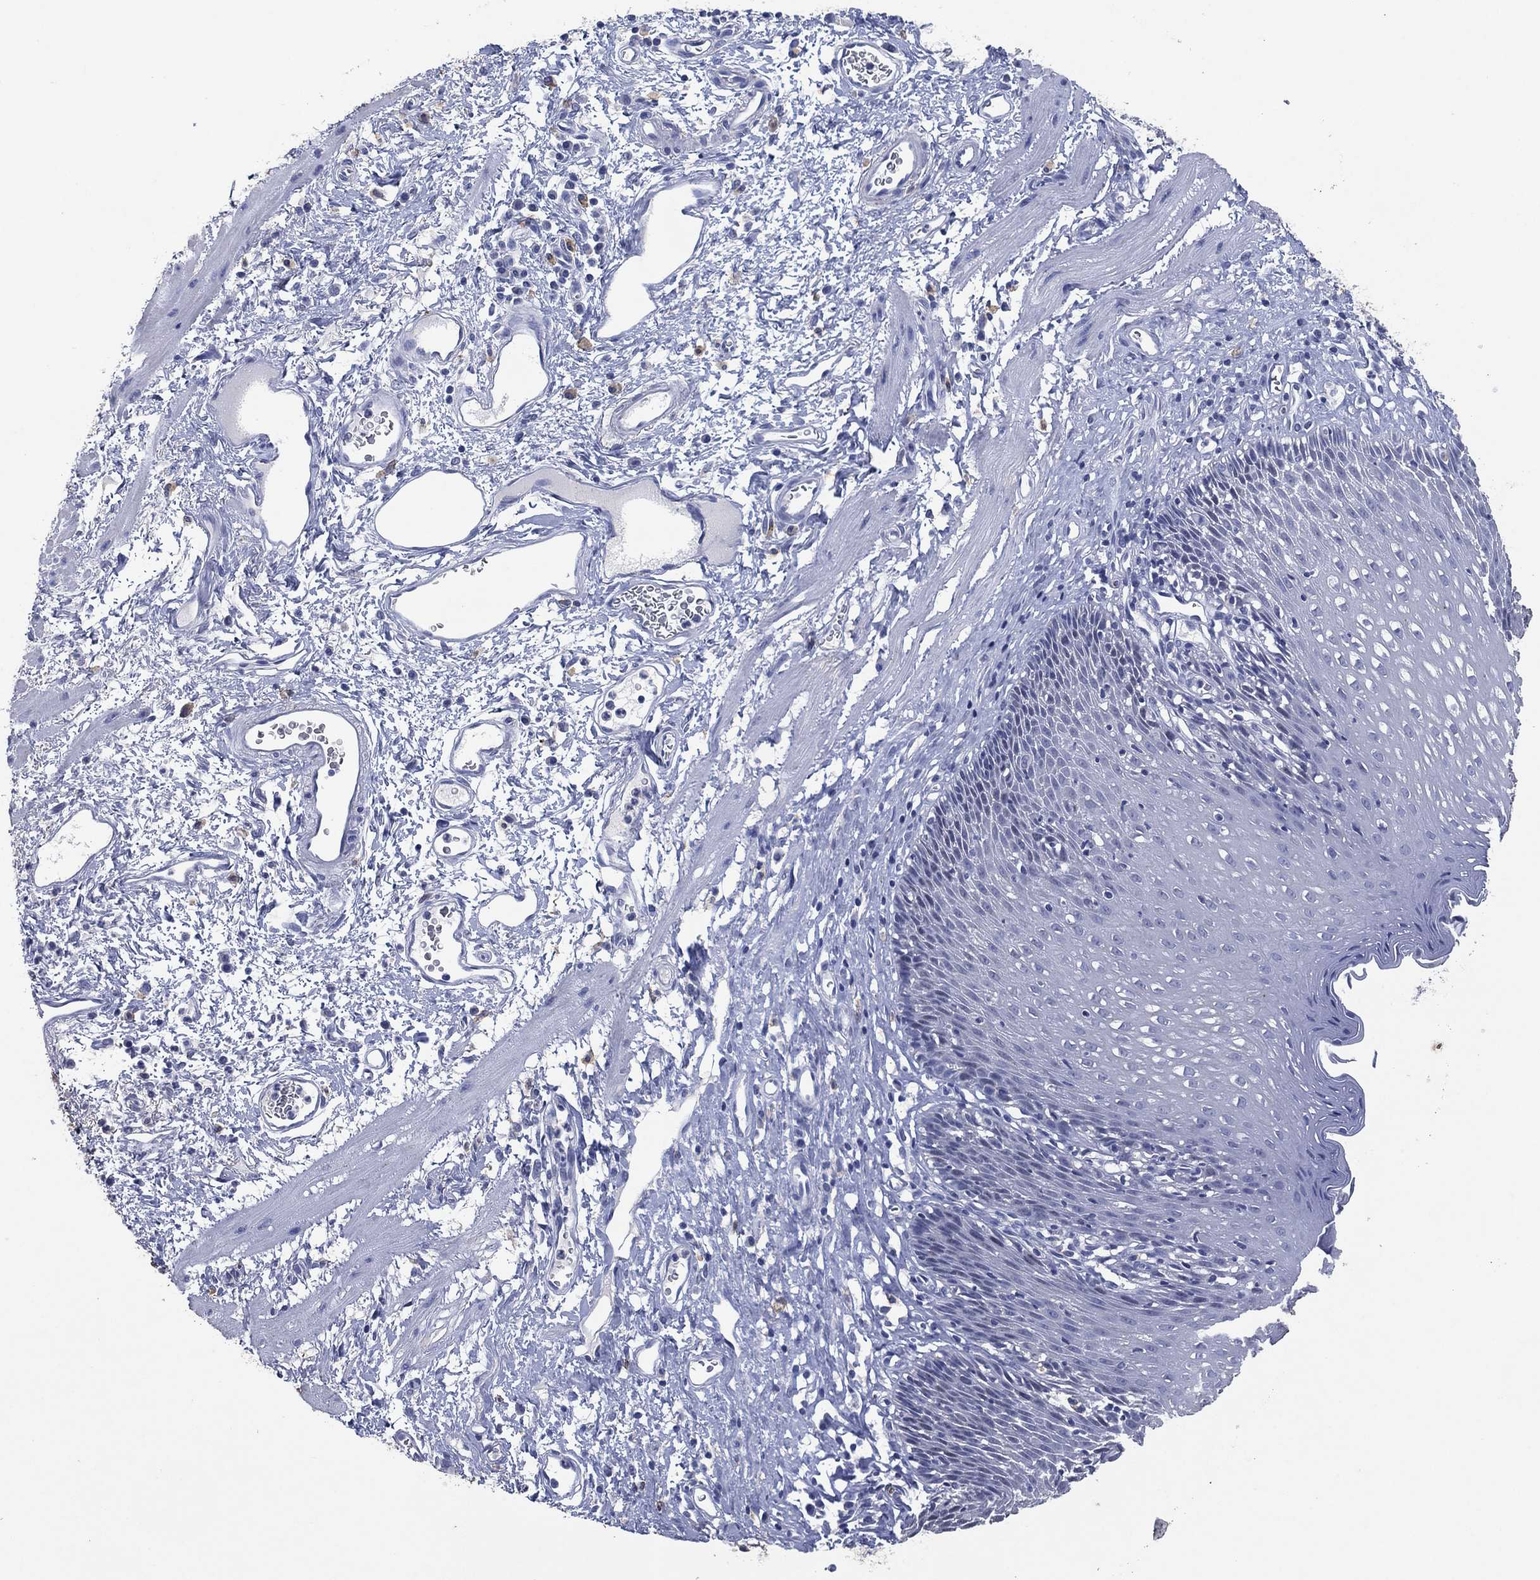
{"staining": {"intensity": "negative", "quantity": "none", "location": "none"}, "tissue": "esophagus", "cell_type": "Squamous epithelial cells", "image_type": "normal", "snomed": [{"axis": "morphology", "description": "Normal tissue, NOS"}, {"axis": "morphology", "description": "Adenocarcinoma, NOS"}, {"axis": "topography", "description": "Esophagus"}, {"axis": "topography", "description": "Stomach, upper"}], "caption": "Immunohistochemistry (IHC) of normal esophagus exhibits no positivity in squamous epithelial cells. (Stains: DAB (3,3'-diaminobenzidine) immunohistochemistry with hematoxylin counter stain, Microscopy: brightfield microscopy at high magnification).", "gene": "FSCN2", "patient": {"sex": "male", "age": 74}}